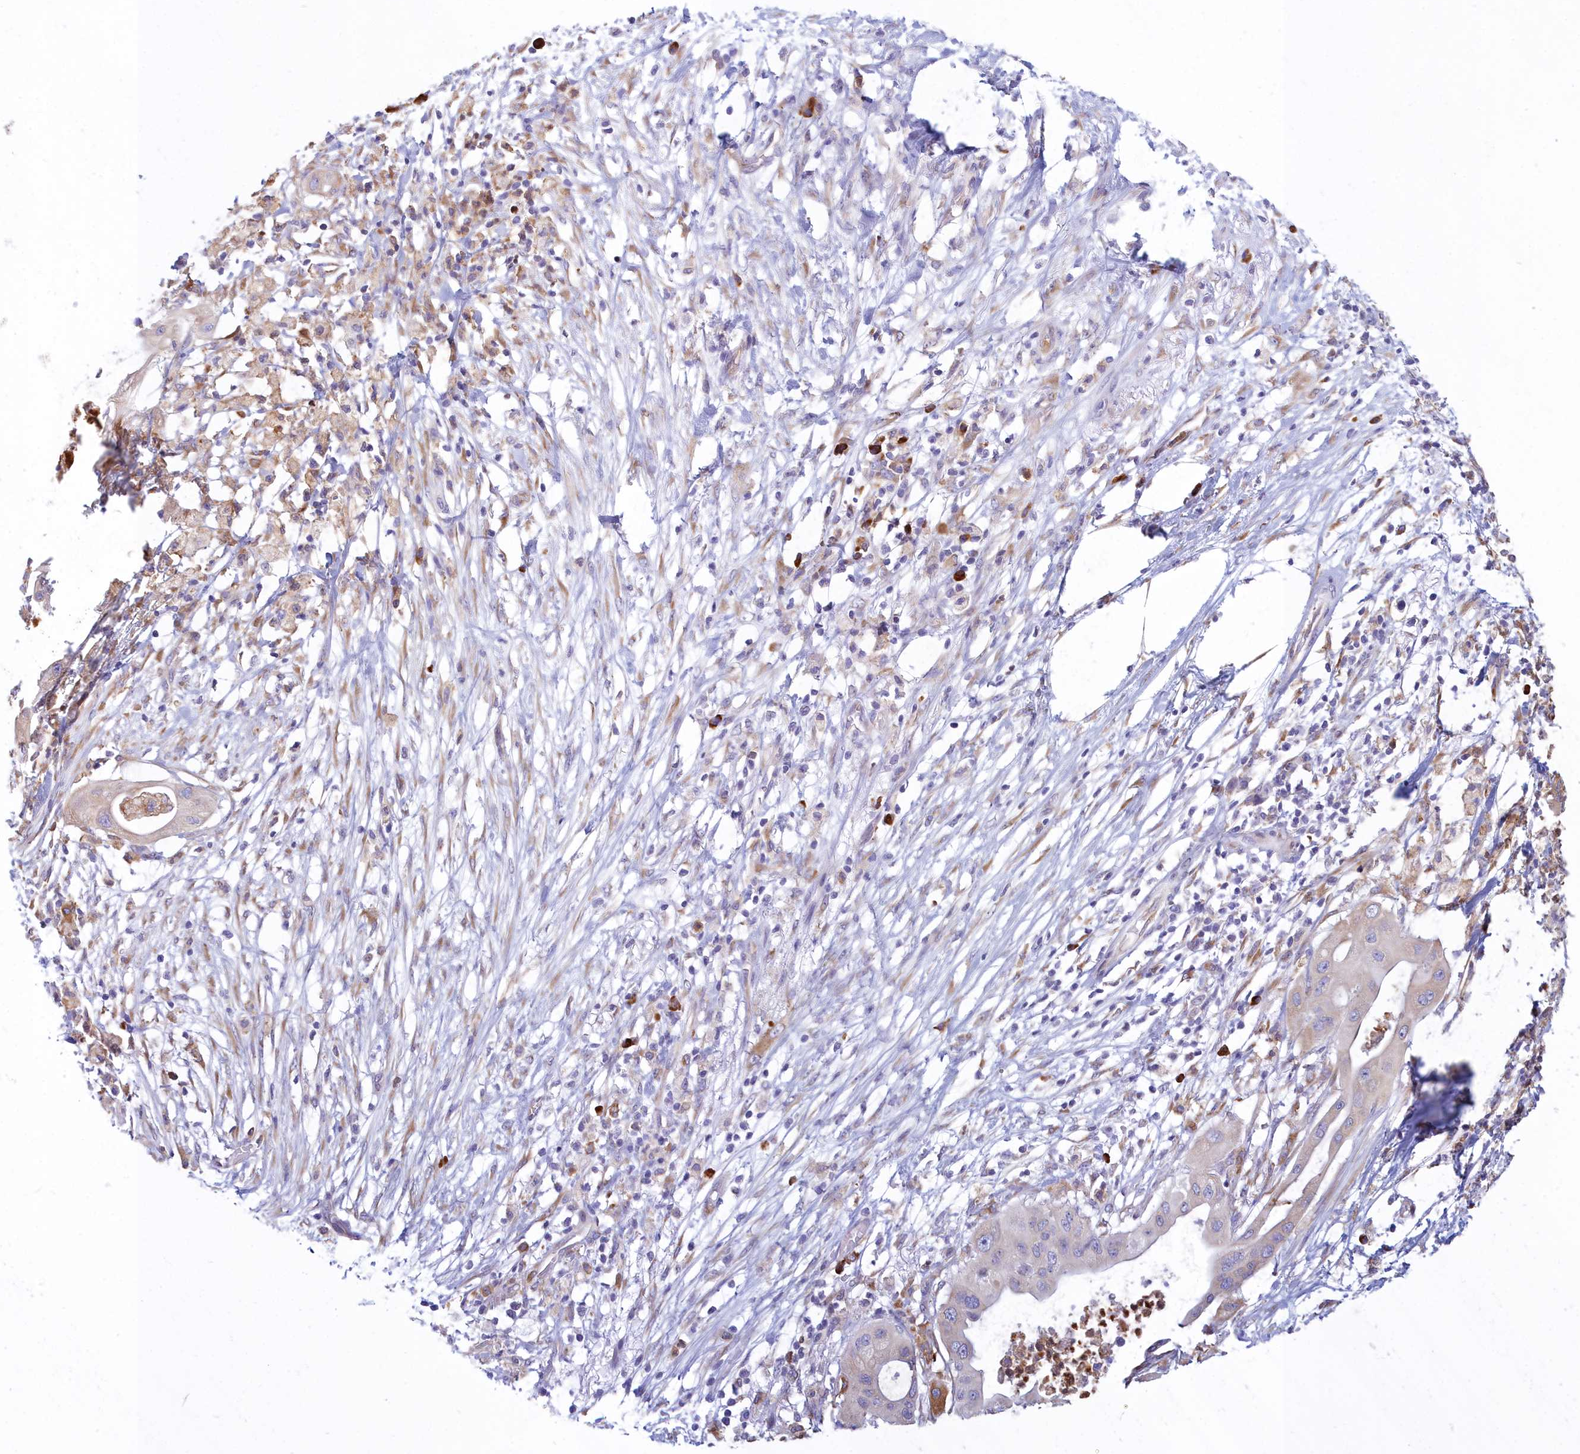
{"staining": {"intensity": "weak", "quantity": "<25%", "location": "cytoplasmic/membranous"}, "tissue": "pancreatic cancer", "cell_type": "Tumor cells", "image_type": "cancer", "snomed": [{"axis": "morphology", "description": "Adenocarcinoma, NOS"}, {"axis": "topography", "description": "Pancreas"}], "caption": "Image shows no significant protein positivity in tumor cells of pancreatic cancer. (Stains: DAB (3,3'-diaminobenzidine) immunohistochemistry (IHC) with hematoxylin counter stain, Microscopy: brightfield microscopy at high magnification).", "gene": "HM13", "patient": {"sex": "male", "age": 68}}